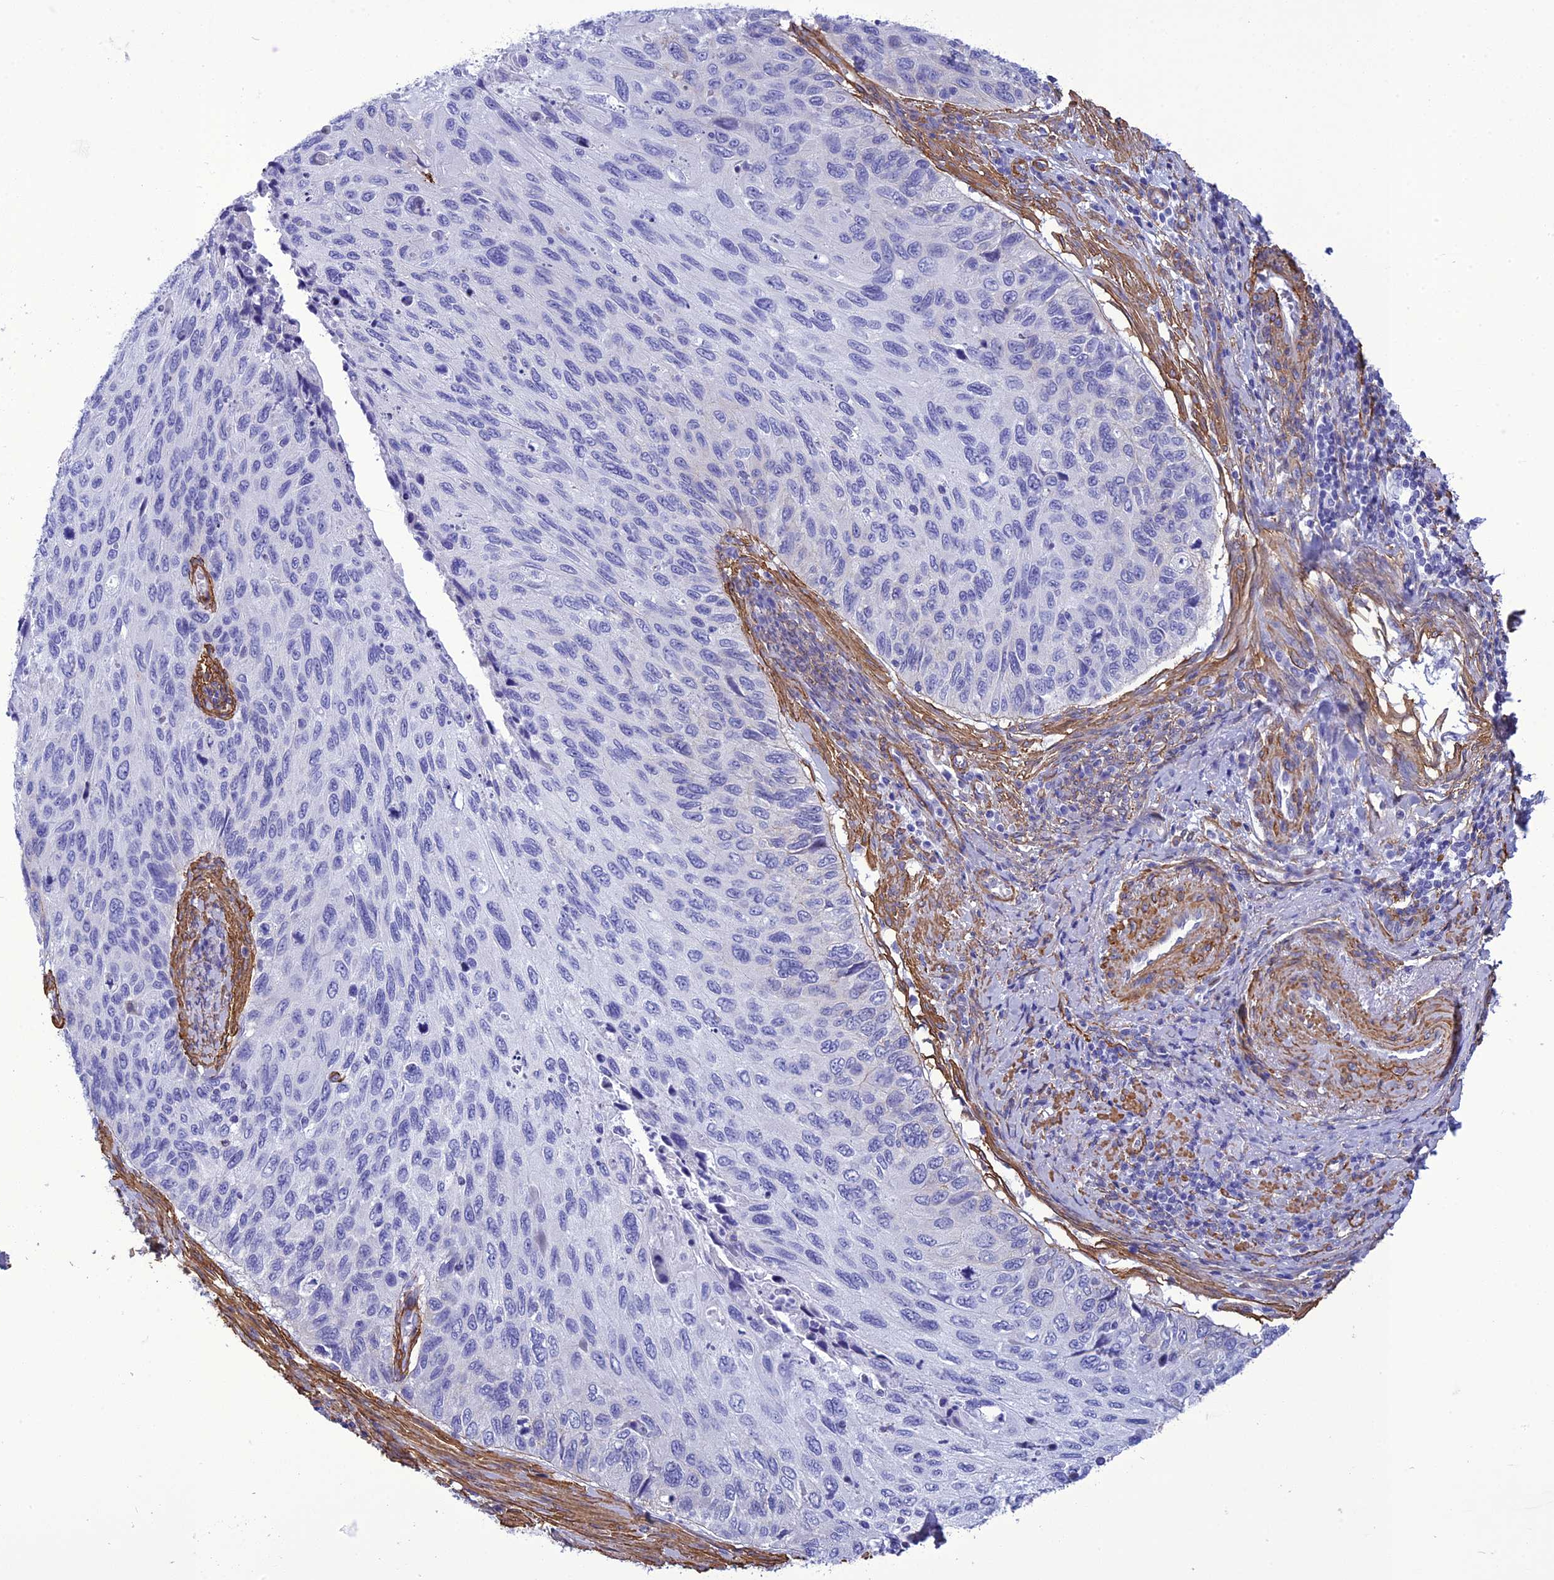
{"staining": {"intensity": "negative", "quantity": "none", "location": "none"}, "tissue": "cervical cancer", "cell_type": "Tumor cells", "image_type": "cancer", "snomed": [{"axis": "morphology", "description": "Squamous cell carcinoma, NOS"}, {"axis": "topography", "description": "Cervix"}], "caption": "Immunohistochemical staining of cervical squamous cell carcinoma shows no significant staining in tumor cells. The staining was performed using DAB to visualize the protein expression in brown, while the nuclei were stained in blue with hematoxylin (Magnification: 20x).", "gene": "NKD1", "patient": {"sex": "female", "age": 70}}